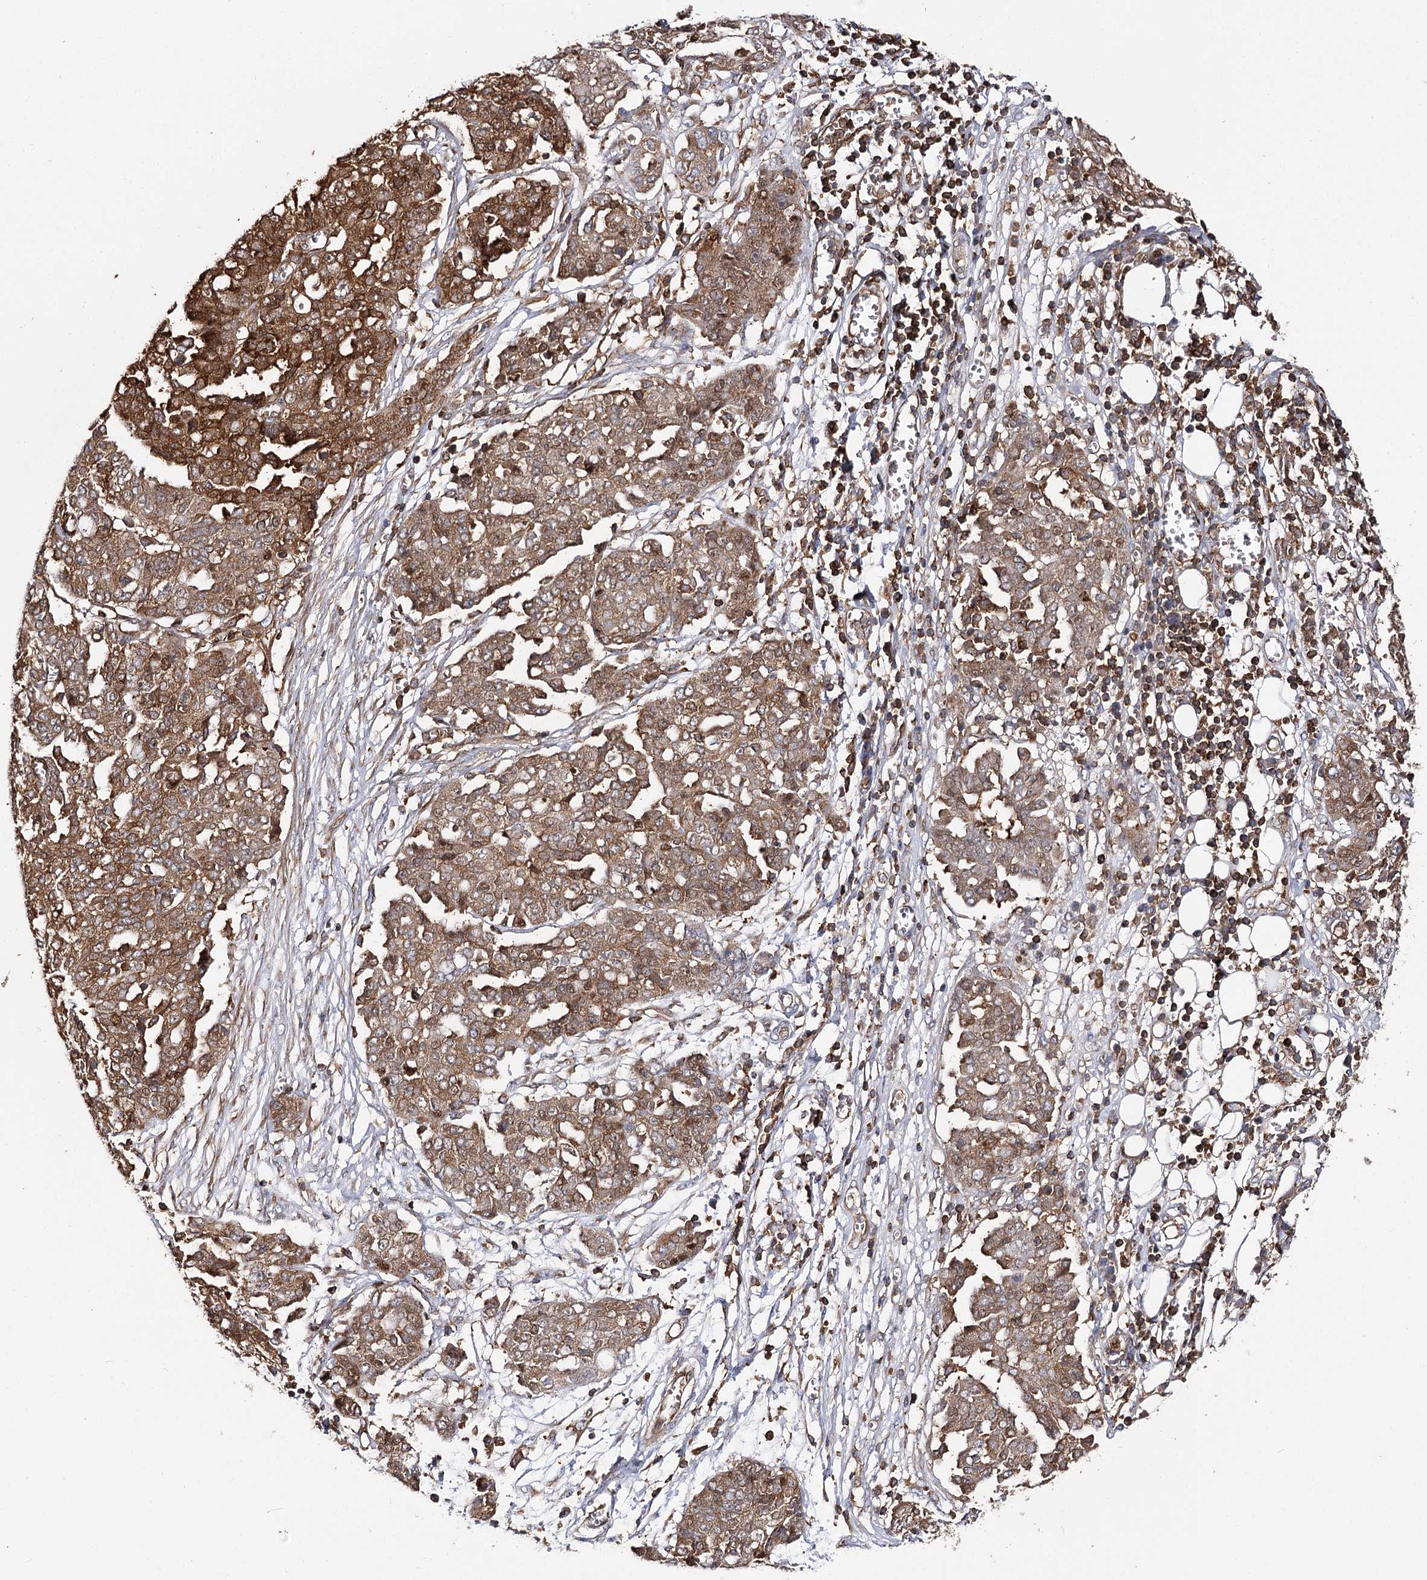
{"staining": {"intensity": "moderate", "quantity": ">75%", "location": "cytoplasmic/membranous"}, "tissue": "ovarian cancer", "cell_type": "Tumor cells", "image_type": "cancer", "snomed": [{"axis": "morphology", "description": "Cystadenocarcinoma, serous, NOS"}, {"axis": "topography", "description": "Soft tissue"}, {"axis": "topography", "description": "Ovary"}], "caption": "Tumor cells reveal medium levels of moderate cytoplasmic/membranous expression in about >75% of cells in human ovarian cancer.", "gene": "SEC24B", "patient": {"sex": "female", "age": 57}}